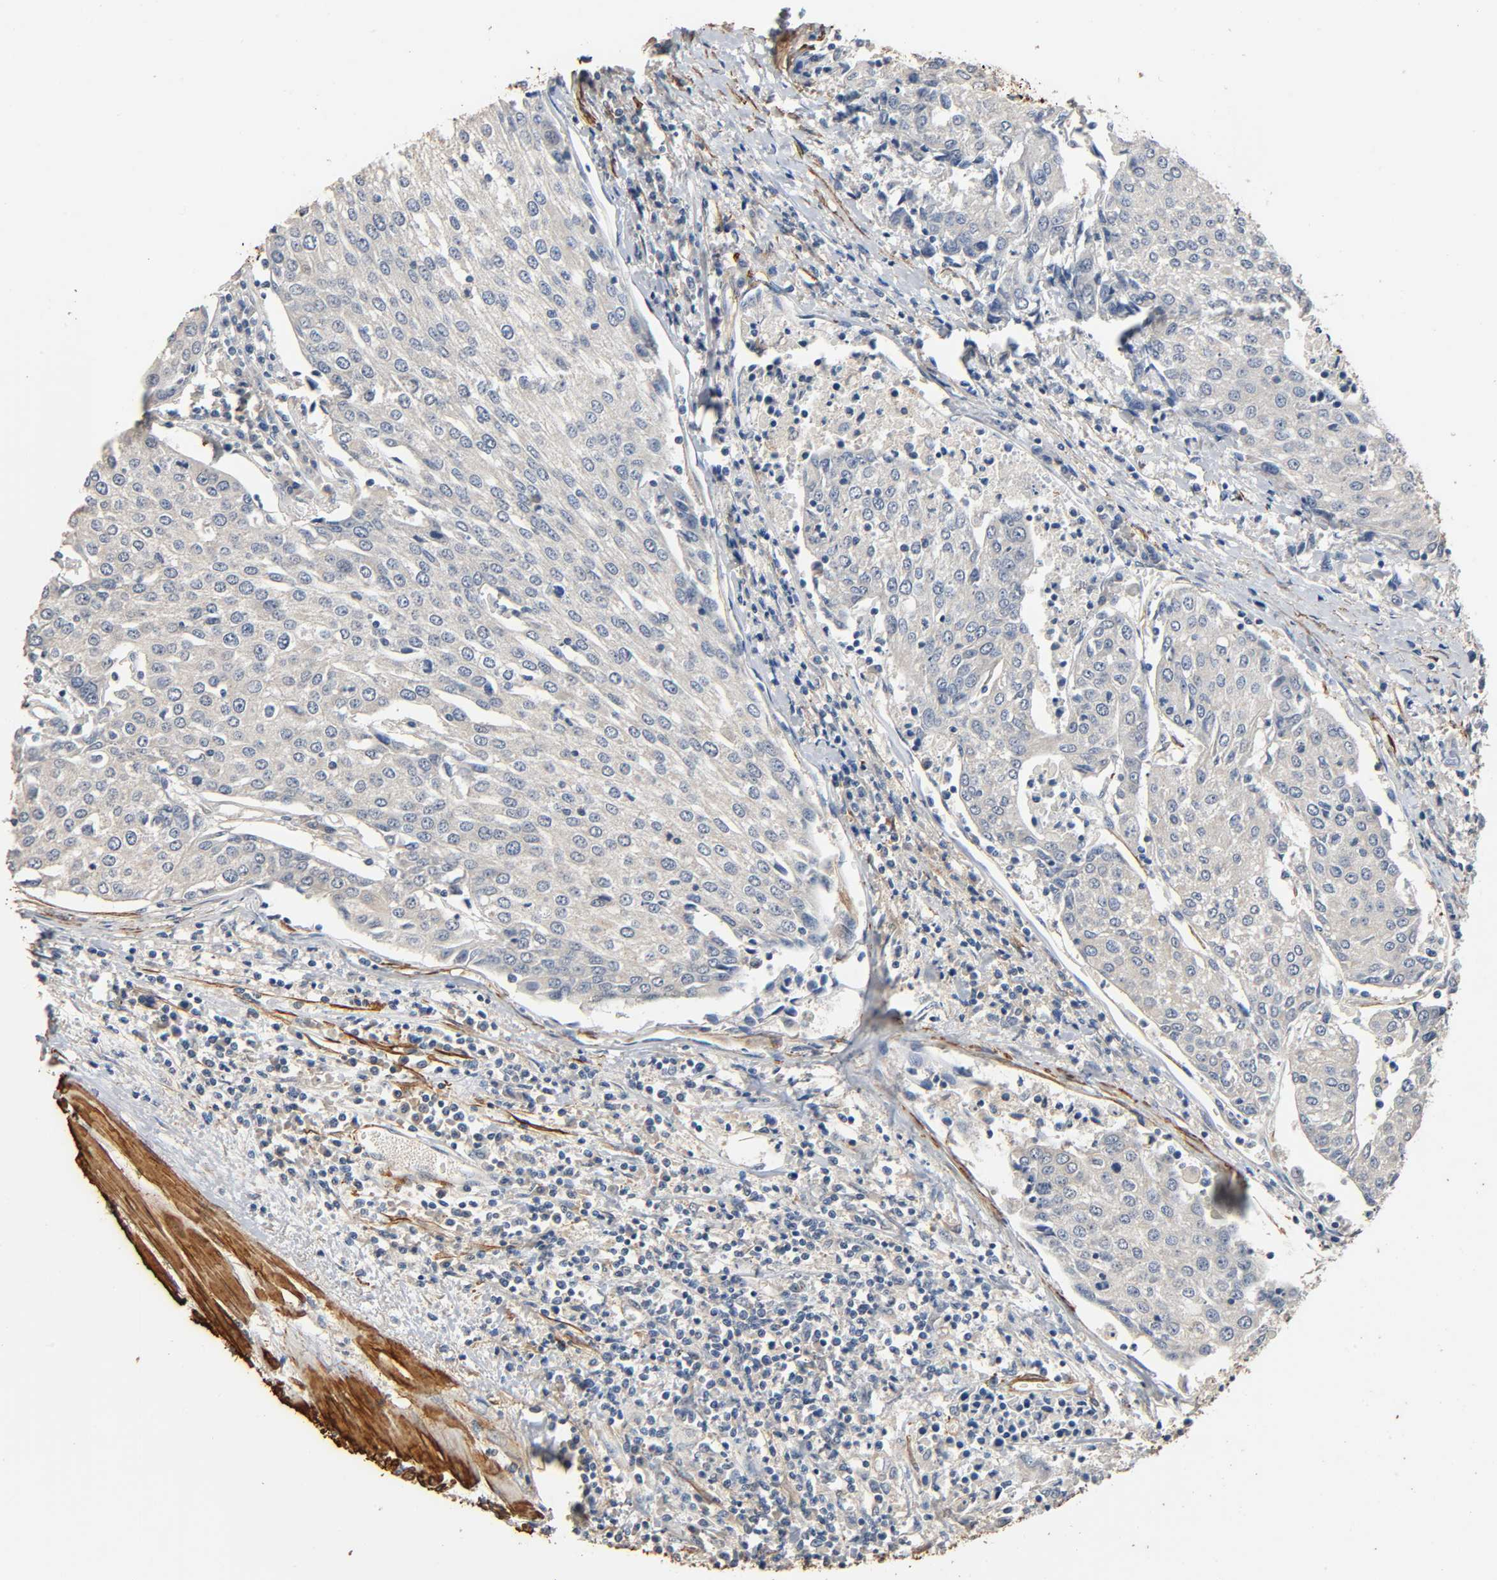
{"staining": {"intensity": "negative", "quantity": "none", "location": "none"}, "tissue": "urothelial cancer", "cell_type": "Tumor cells", "image_type": "cancer", "snomed": [{"axis": "morphology", "description": "Urothelial carcinoma, High grade"}, {"axis": "topography", "description": "Urinary bladder"}], "caption": "Immunohistochemistry (IHC) micrograph of neoplastic tissue: human high-grade urothelial carcinoma stained with DAB exhibits no significant protein staining in tumor cells.", "gene": "GSTA3", "patient": {"sex": "female", "age": 85}}